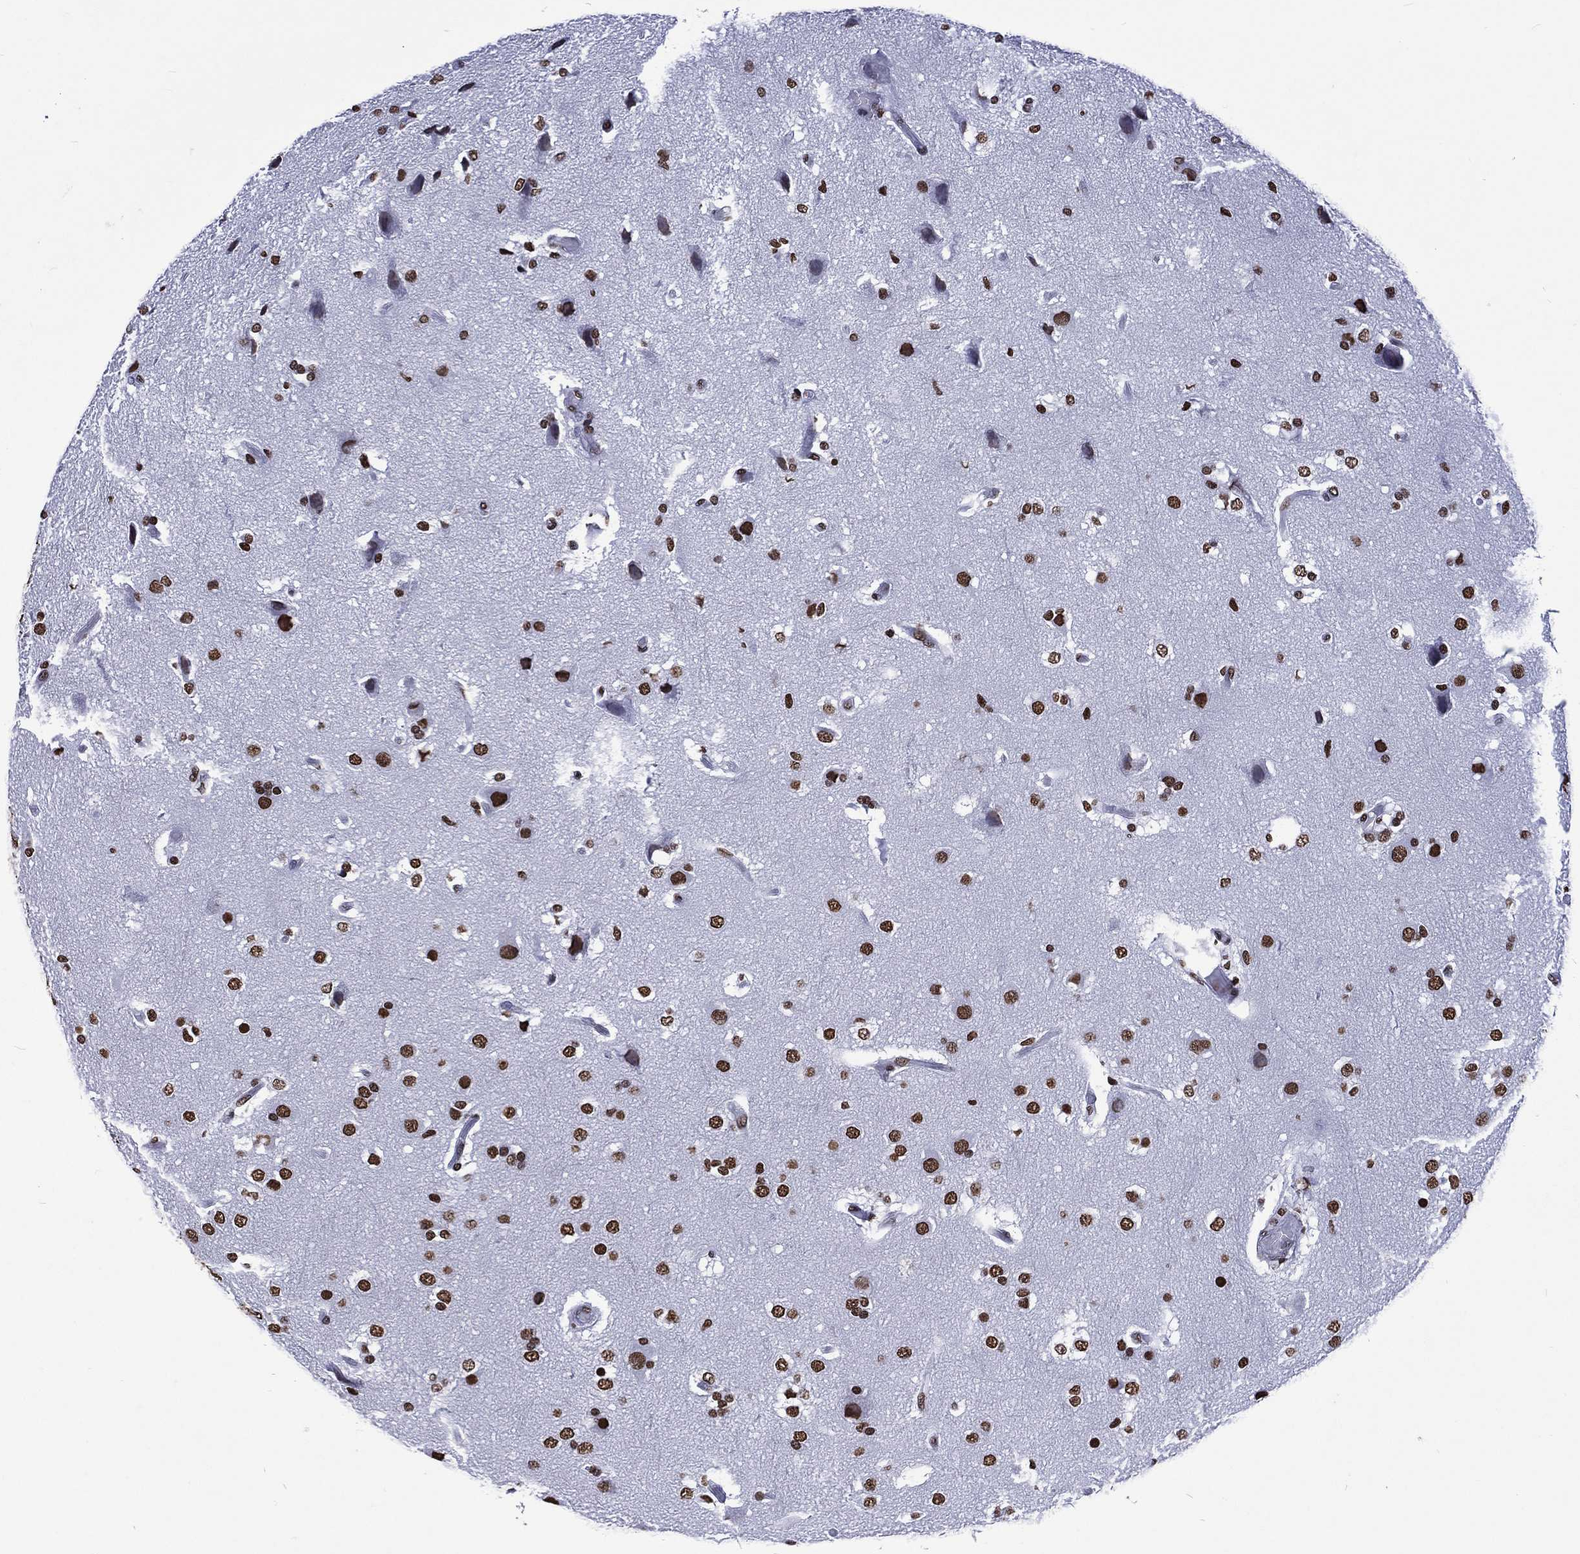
{"staining": {"intensity": "strong", "quantity": ">75%", "location": "nuclear"}, "tissue": "glioma", "cell_type": "Tumor cells", "image_type": "cancer", "snomed": [{"axis": "morphology", "description": "Glioma, malignant, High grade"}, {"axis": "topography", "description": "Brain"}], "caption": "Malignant glioma (high-grade) stained for a protein (brown) demonstrates strong nuclear positive positivity in approximately >75% of tumor cells.", "gene": "RETREG2", "patient": {"sex": "female", "age": 63}}